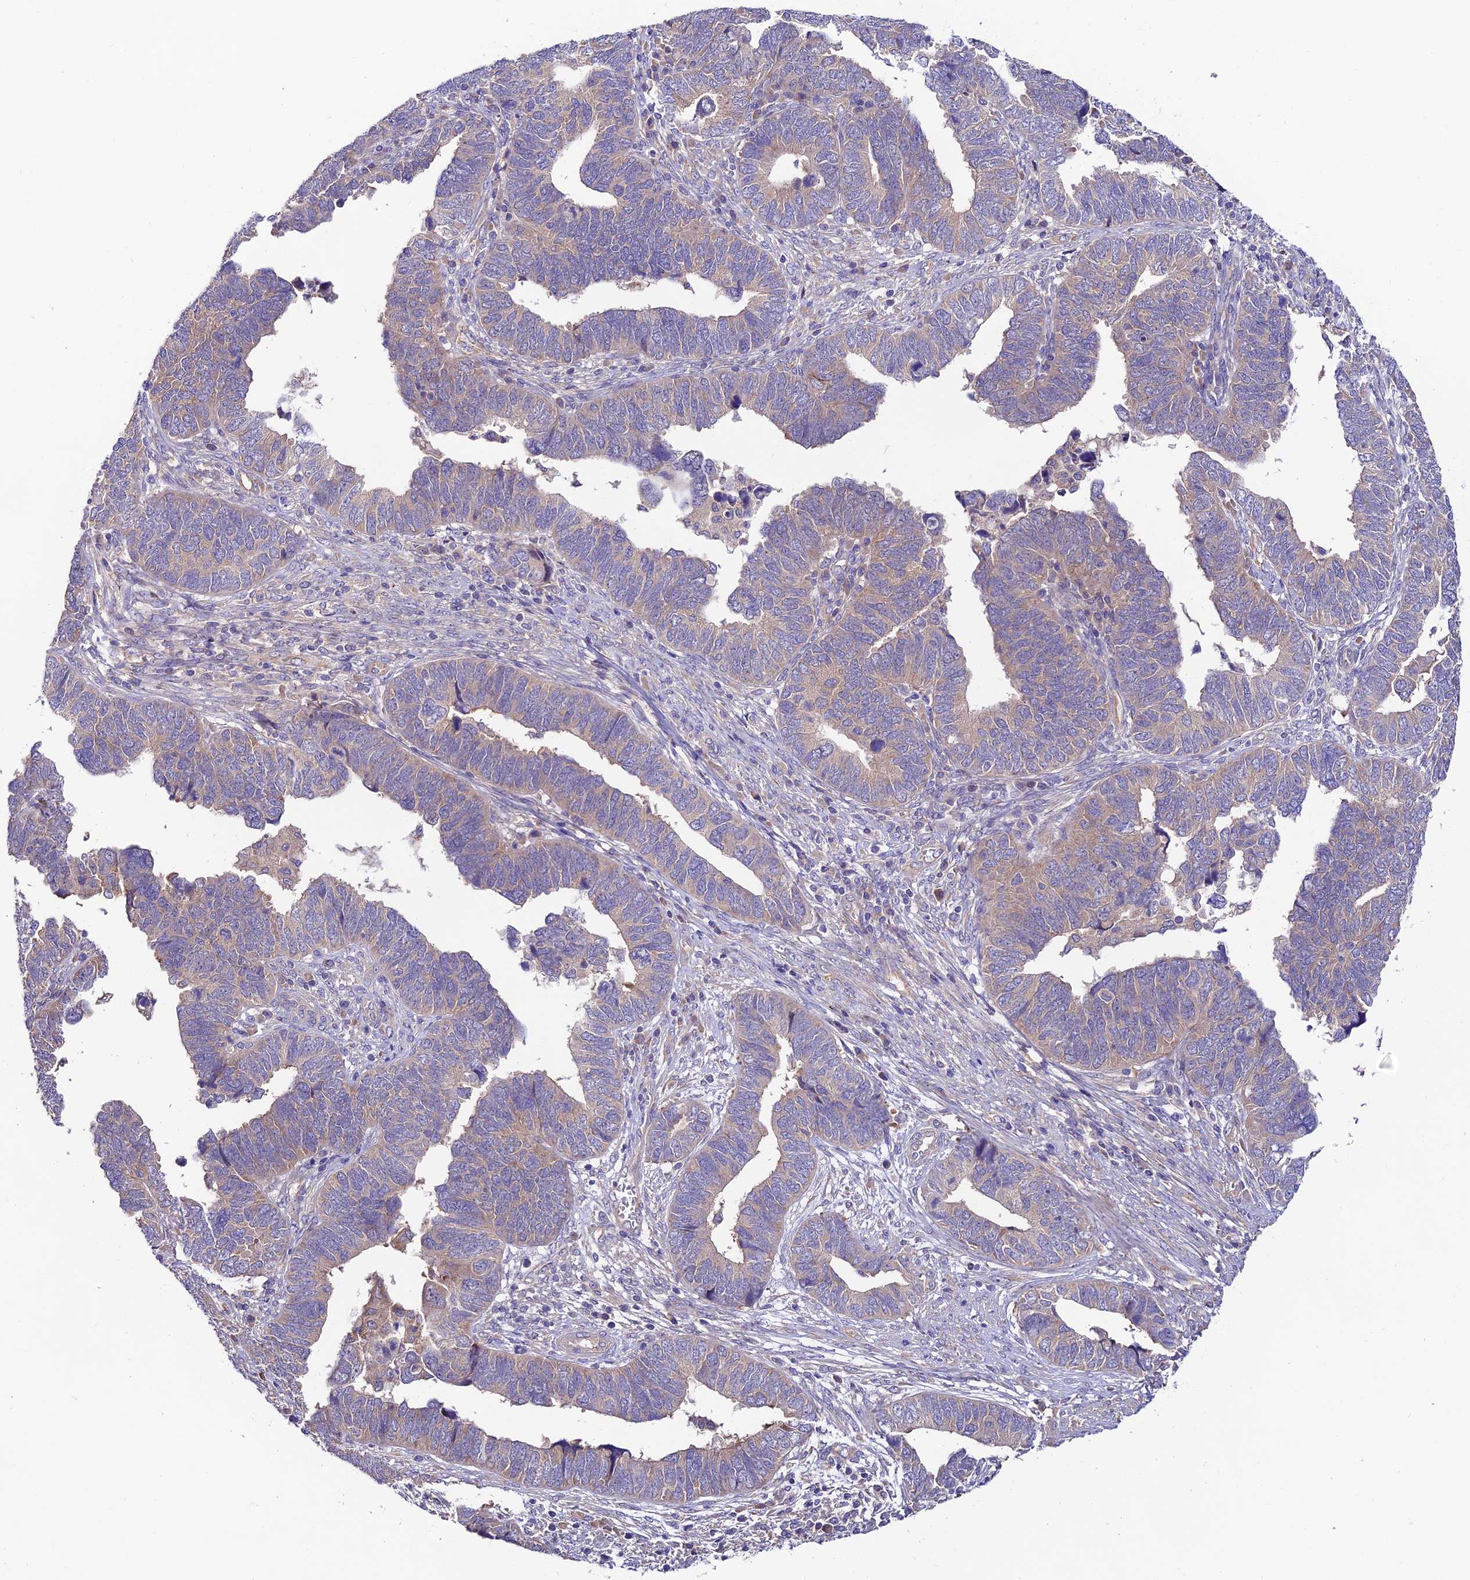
{"staining": {"intensity": "weak", "quantity": "<25%", "location": "cytoplasmic/membranous"}, "tissue": "endometrial cancer", "cell_type": "Tumor cells", "image_type": "cancer", "snomed": [{"axis": "morphology", "description": "Adenocarcinoma, NOS"}, {"axis": "topography", "description": "Endometrium"}], "caption": "Adenocarcinoma (endometrial) stained for a protein using IHC shows no expression tumor cells.", "gene": "BRME1", "patient": {"sex": "female", "age": 79}}